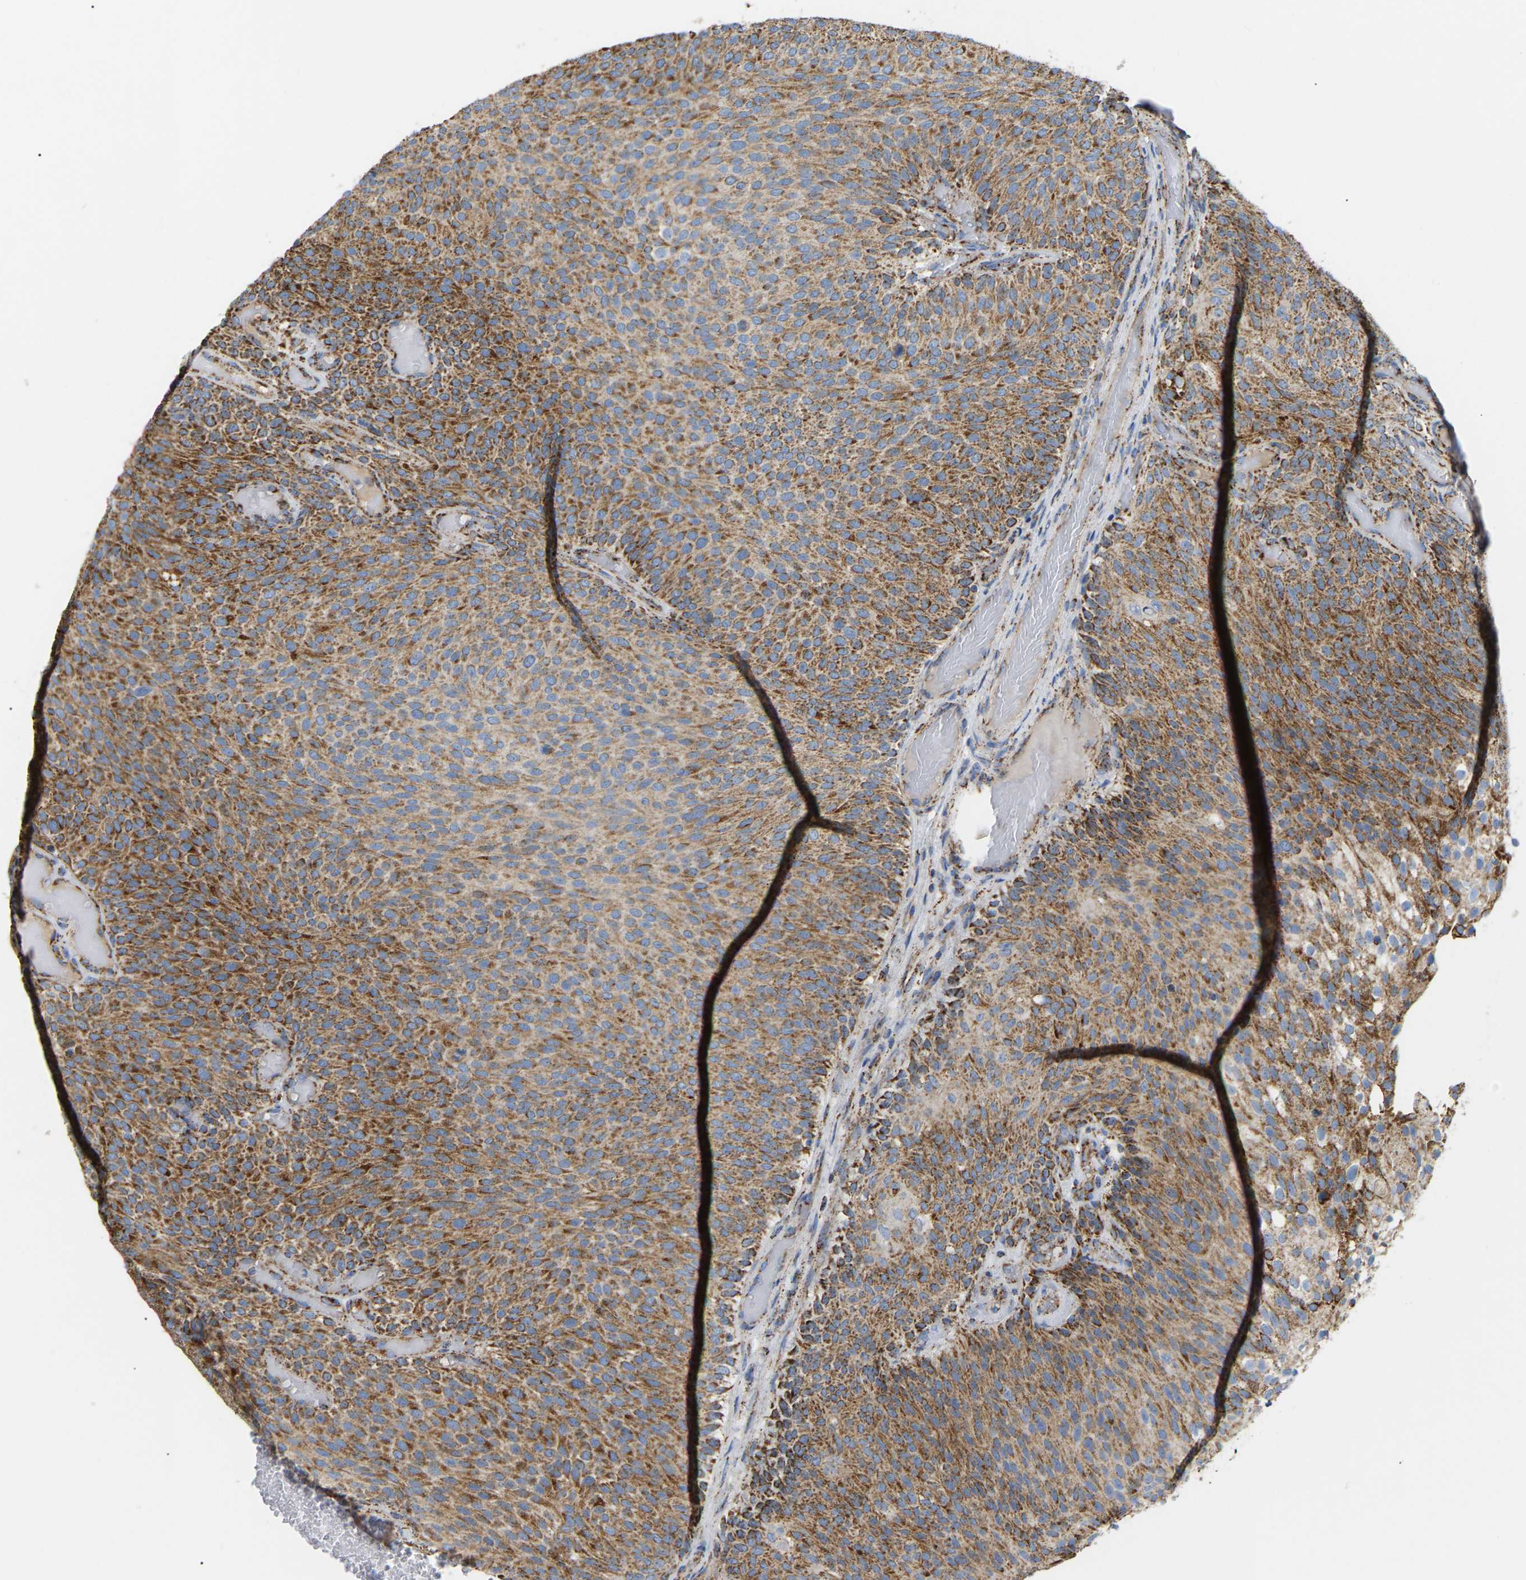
{"staining": {"intensity": "moderate", "quantity": ">75%", "location": "cytoplasmic/membranous"}, "tissue": "urothelial cancer", "cell_type": "Tumor cells", "image_type": "cancer", "snomed": [{"axis": "morphology", "description": "Urothelial carcinoma, Low grade"}, {"axis": "topography", "description": "Urinary bladder"}], "caption": "Protein expression analysis of human urothelial cancer reveals moderate cytoplasmic/membranous staining in about >75% of tumor cells.", "gene": "HIBADH", "patient": {"sex": "male", "age": 78}}